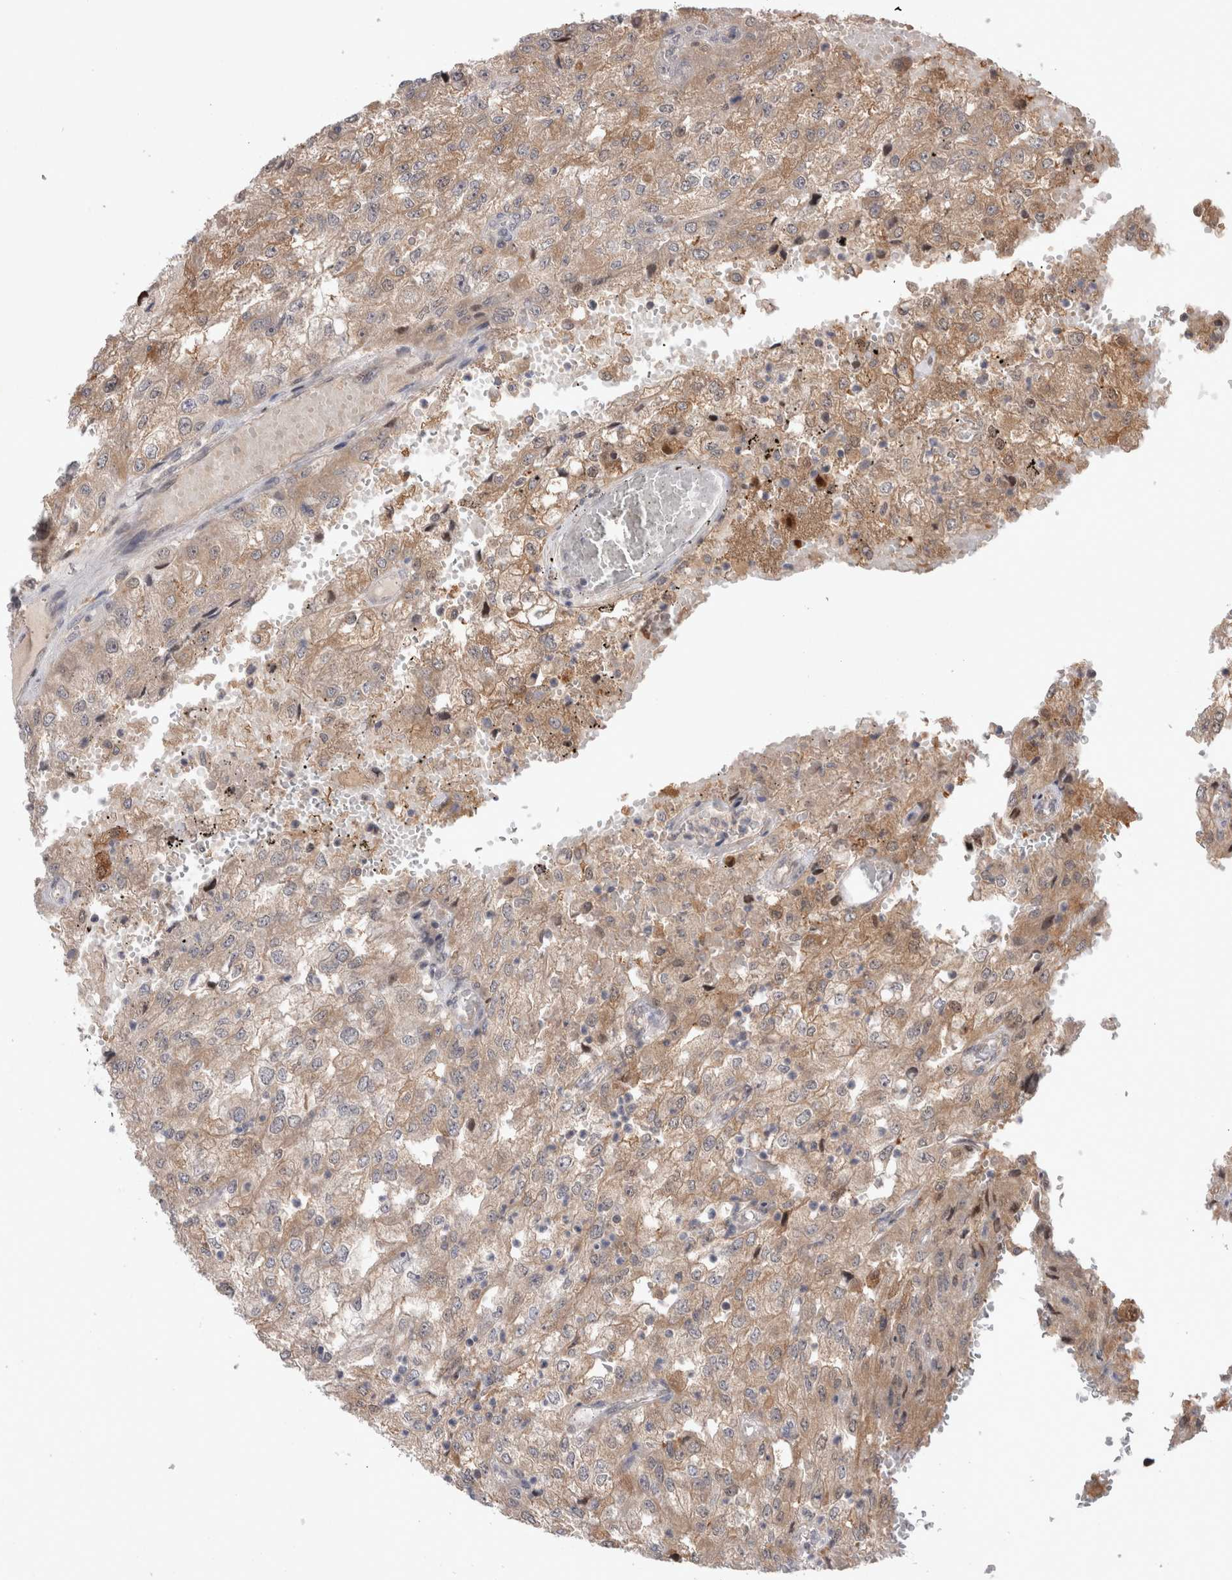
{"staining": {"intensity": "moderate", "quantity": ">75%", "location": "cytoplasmic/membranous"}, "tissue": "renal cancer", "cell_type": "Tumor cells", "image_type": "cancer", "snomed": [{"axis": "morphology", "description": "Adenocarcinoma, NOS"}, {"axis": "topography", "description": "Kidney"}], "caption": "Renal adenocarcinoma tissue reveals moderate cytoplasmic/membranous positivity in approximately >75% of tumor cells, visualized by immunohistochemistry.", "gene": "MRPL37", "patient": {"sex": "female", "age": 54}}